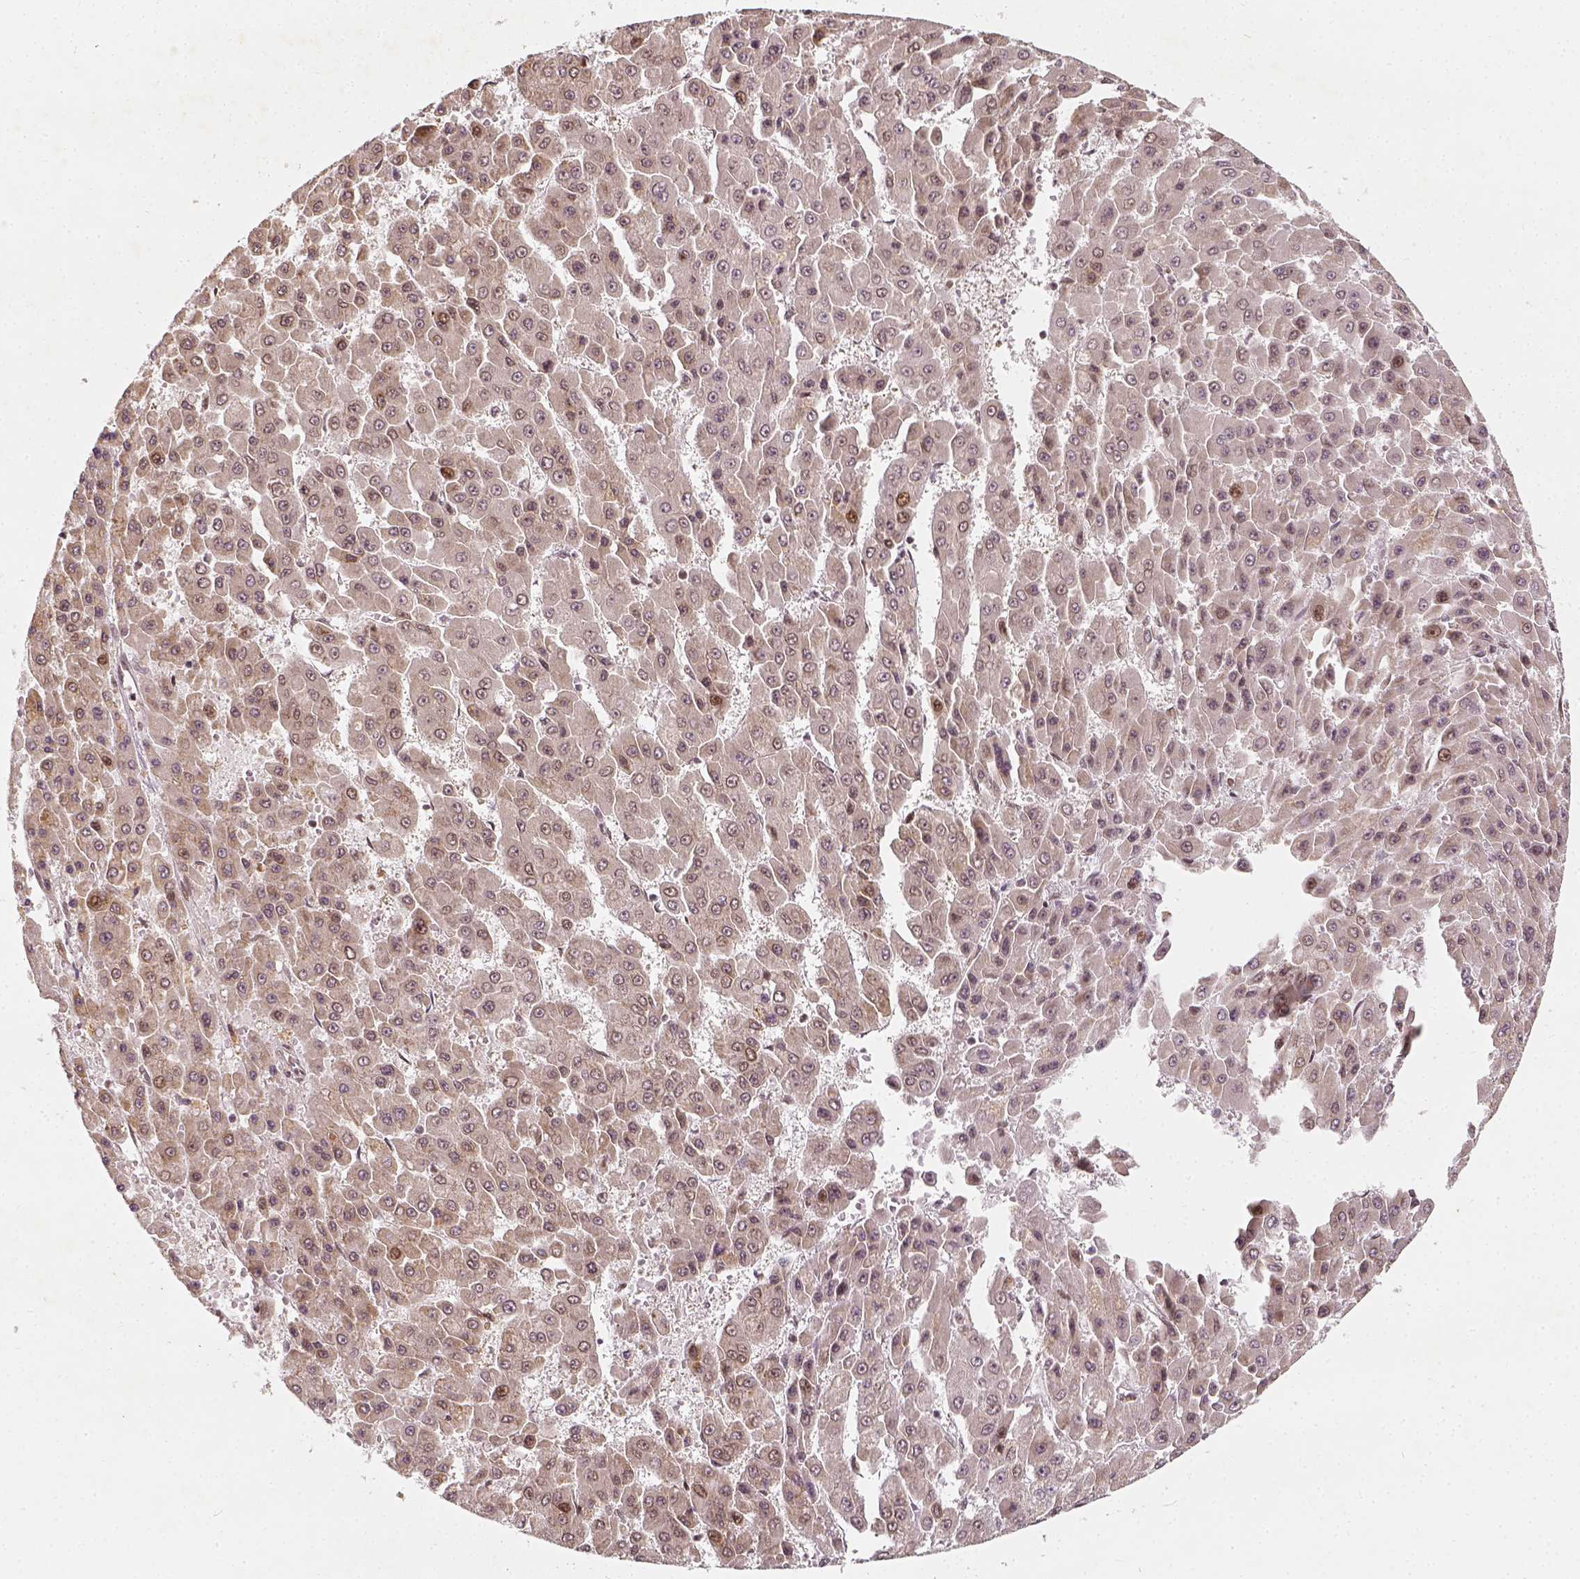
{"staining": {"intensity": "weak", "quantity": "25%-75%", "location": "cytoplasmic/membranous,nuclear"}, "tissue": "liver cancer", "cell_type": "Tumor cells", "image_type": "cancer", "snomed": [{"axis": "morphology", "description": "Carcinoma, Hepatocellular, NOS"}, {"axis": "topography", "description": "Liver"}], "caption": "This is an image of immunohistochemistry staining of hepatocellular carcinoma (liver), which shows weak expression in the cytoplasmic/membranous and nuclear of tumor cells.", "gene": "ZMAT3", "patient": {"sex": "male", "age": 78}}